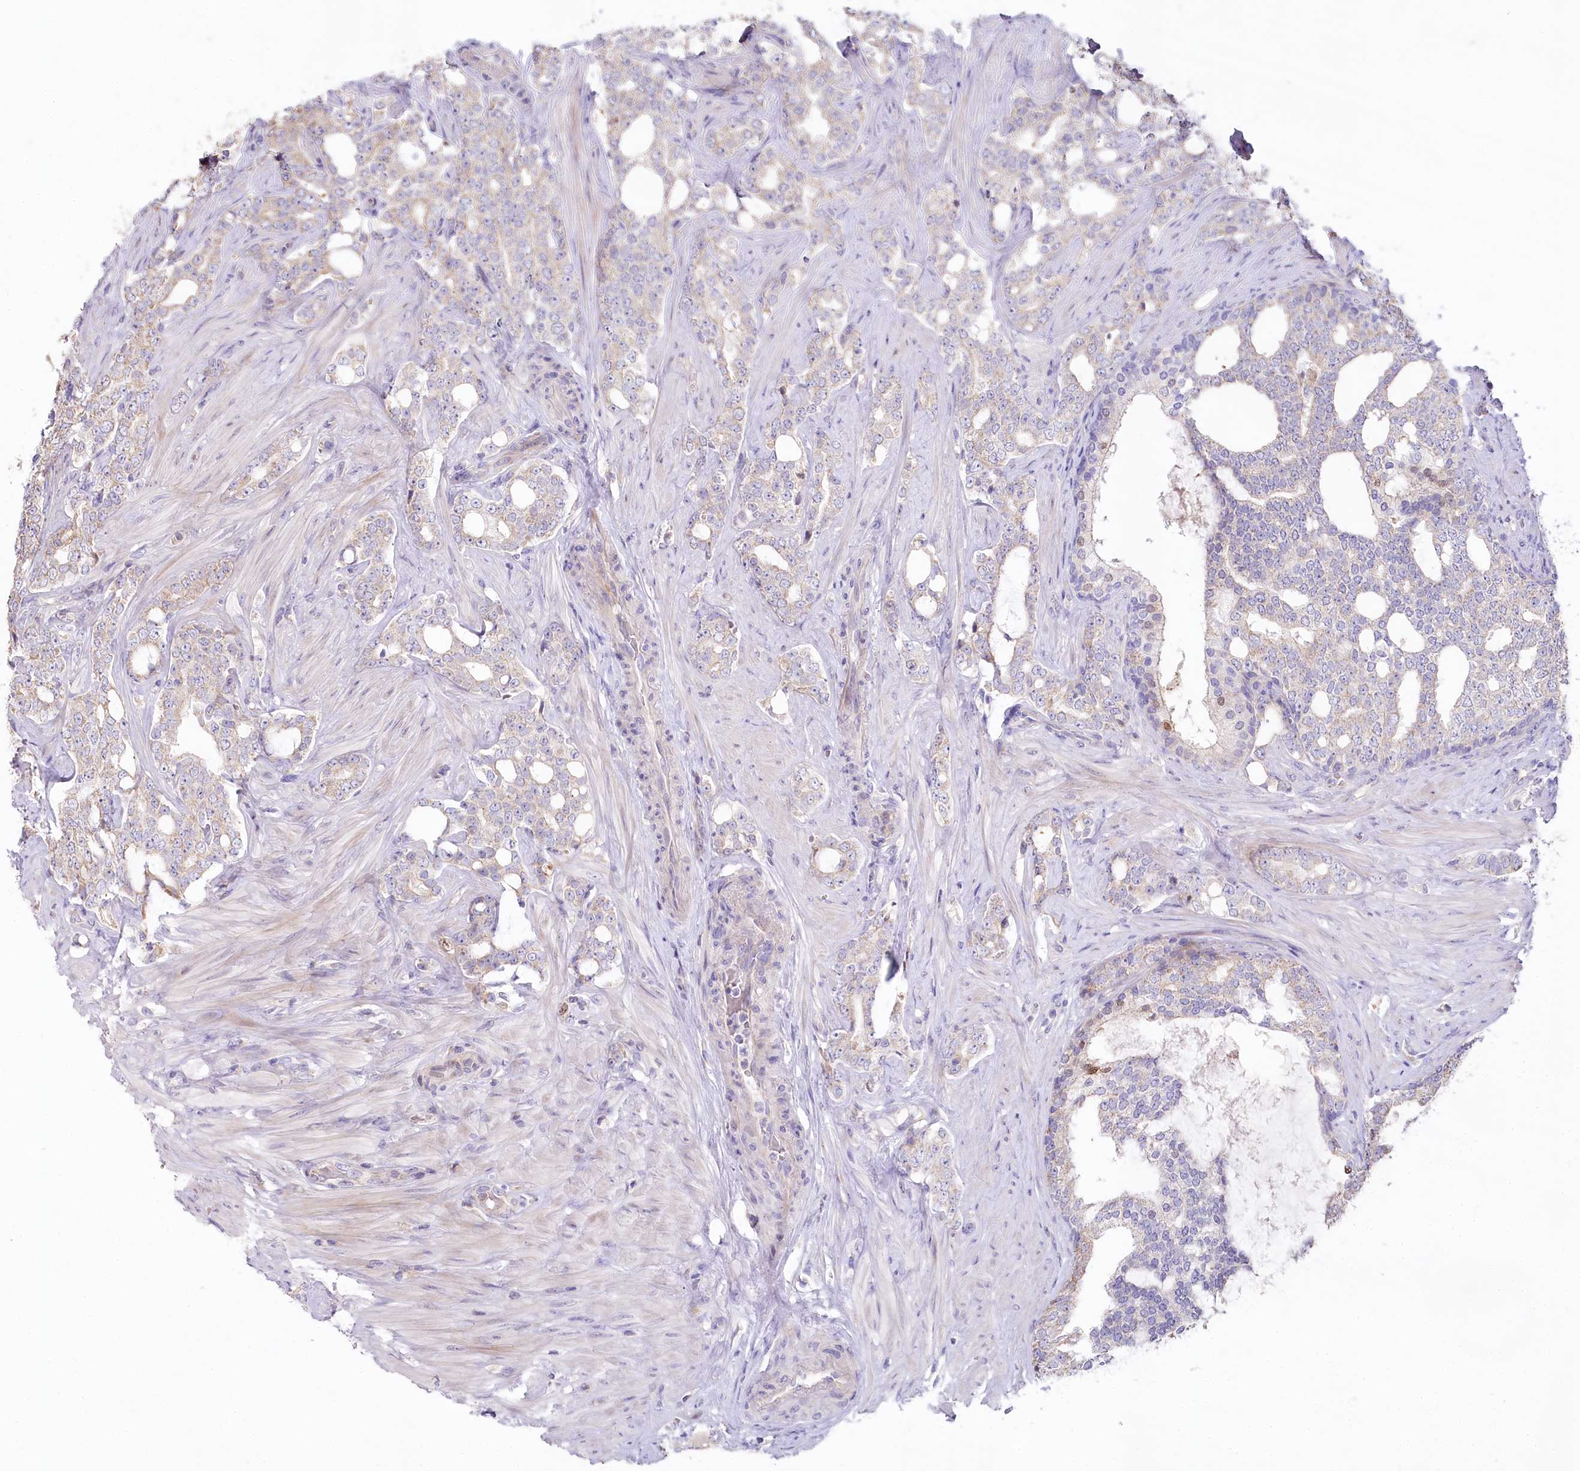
{"staining": {"intensity": "negative", "quantity": "none", "location": "none"}, "tissue": "prostate cancer", "cell_type": "Tumor cells", "image_type": "cancer", "snomed": [{"axis": "morphology", "description": "Adenocarcinoma, High grade"}, {"axis": "topography", "description": "Prostate"}], "caption": "Immunohistochemistry micrograph of human prostate cancer stained for a protein (brown), which reveals no expression in tumor cells.", "gene": "SLC6A11", "patient": {"sex": "male", "age": 64}}